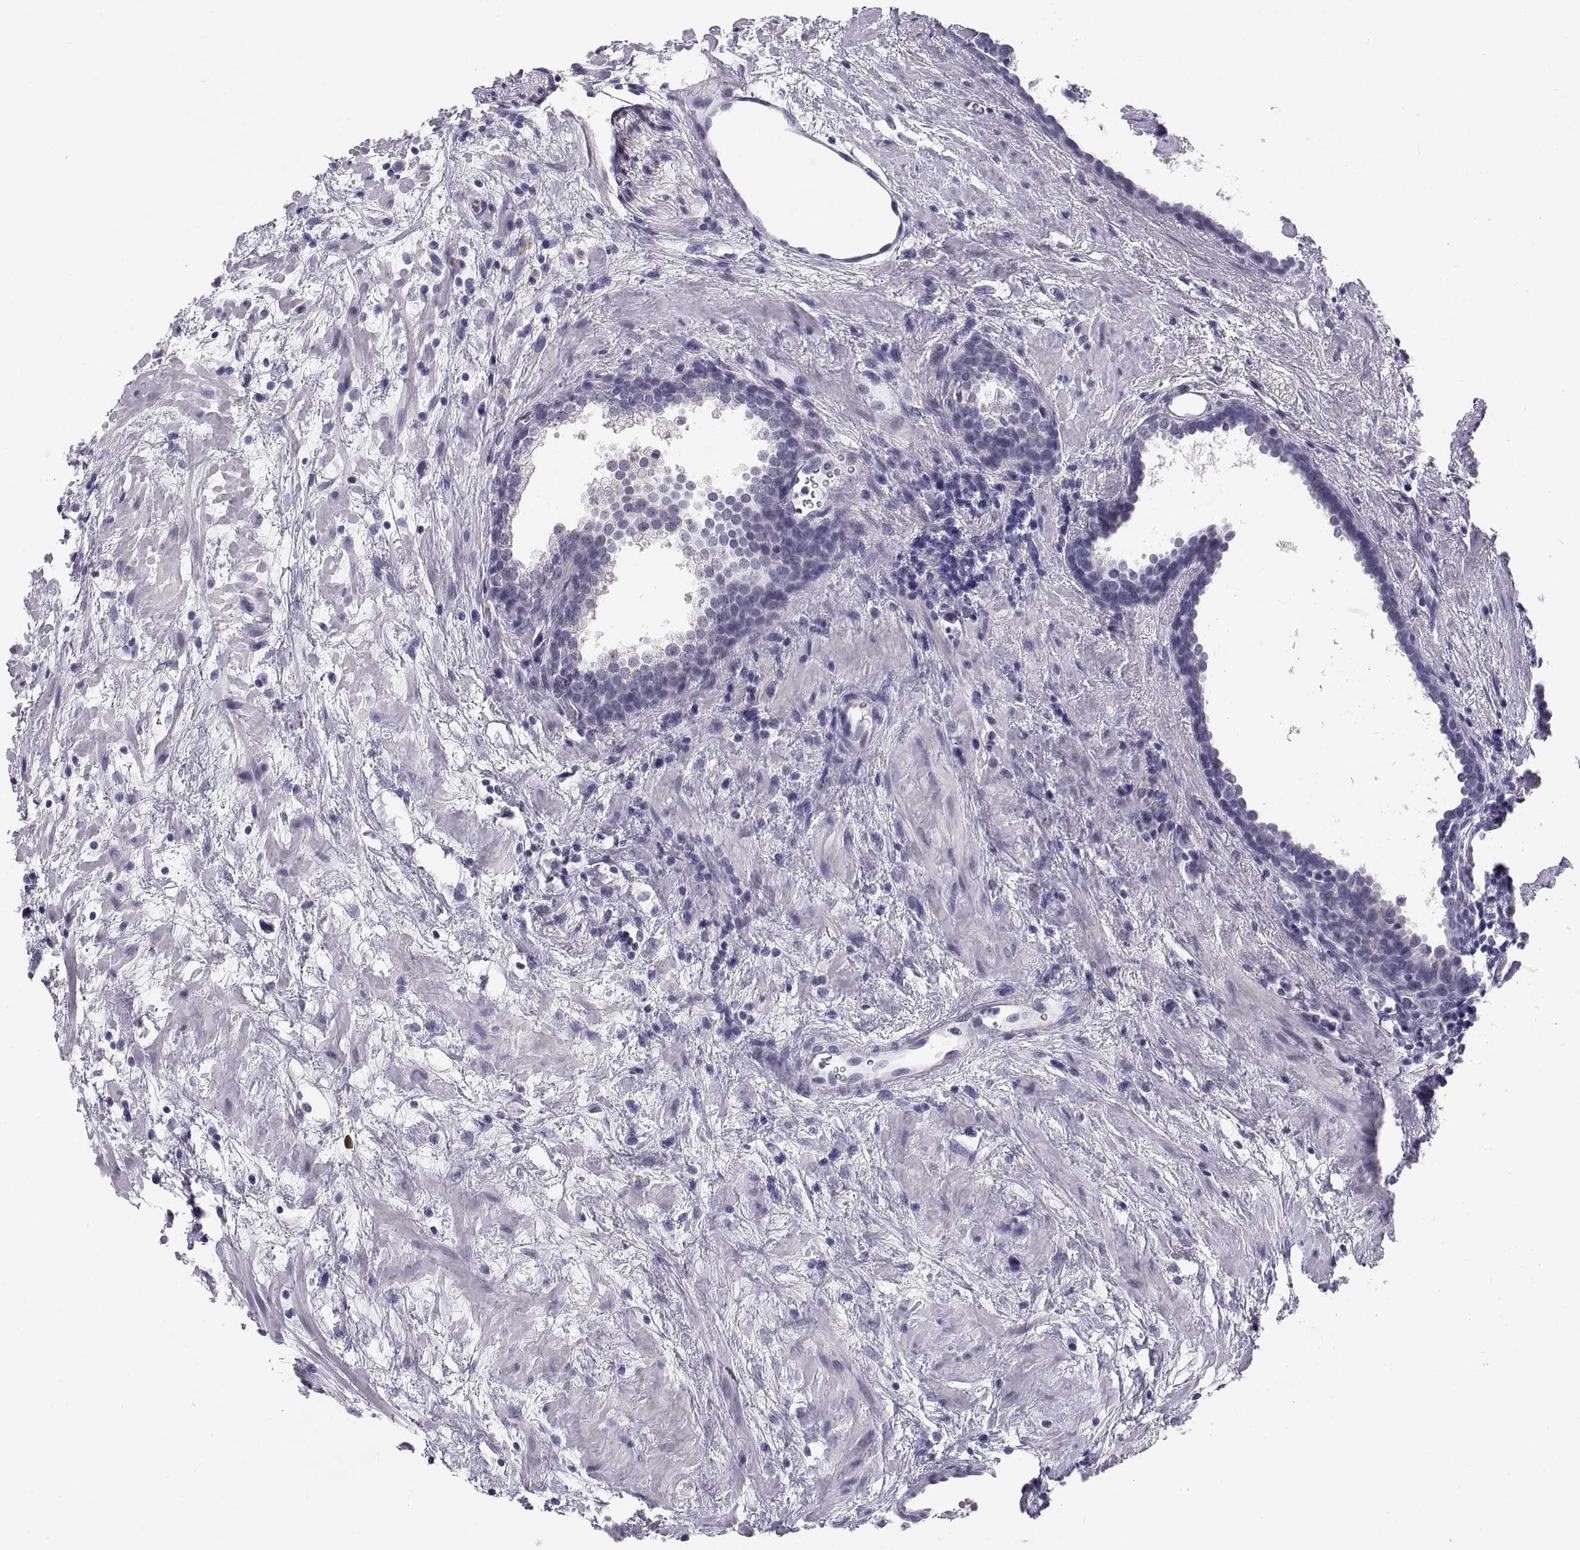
{"staining": {"intensity": "negative", "quantity": "none", "location": "none"}, "tissue": "prostate cancer", "cell_type": "Tumor cells", "image_type": "cancer", "snomed": [{"axis": "morphology", "description": "Adenocarcinoma, NOS"}, {"axis": "topography", "description": "Prostate and seminal vesicle, NOS"}], "caption": "Human prostate adenocarcinoma stained for a protein using immunohistochemistry (IHC) reveals no staining in tumor cells.", "gene": "TEX13A", "patient": {"sex": "male", "age": 63}}